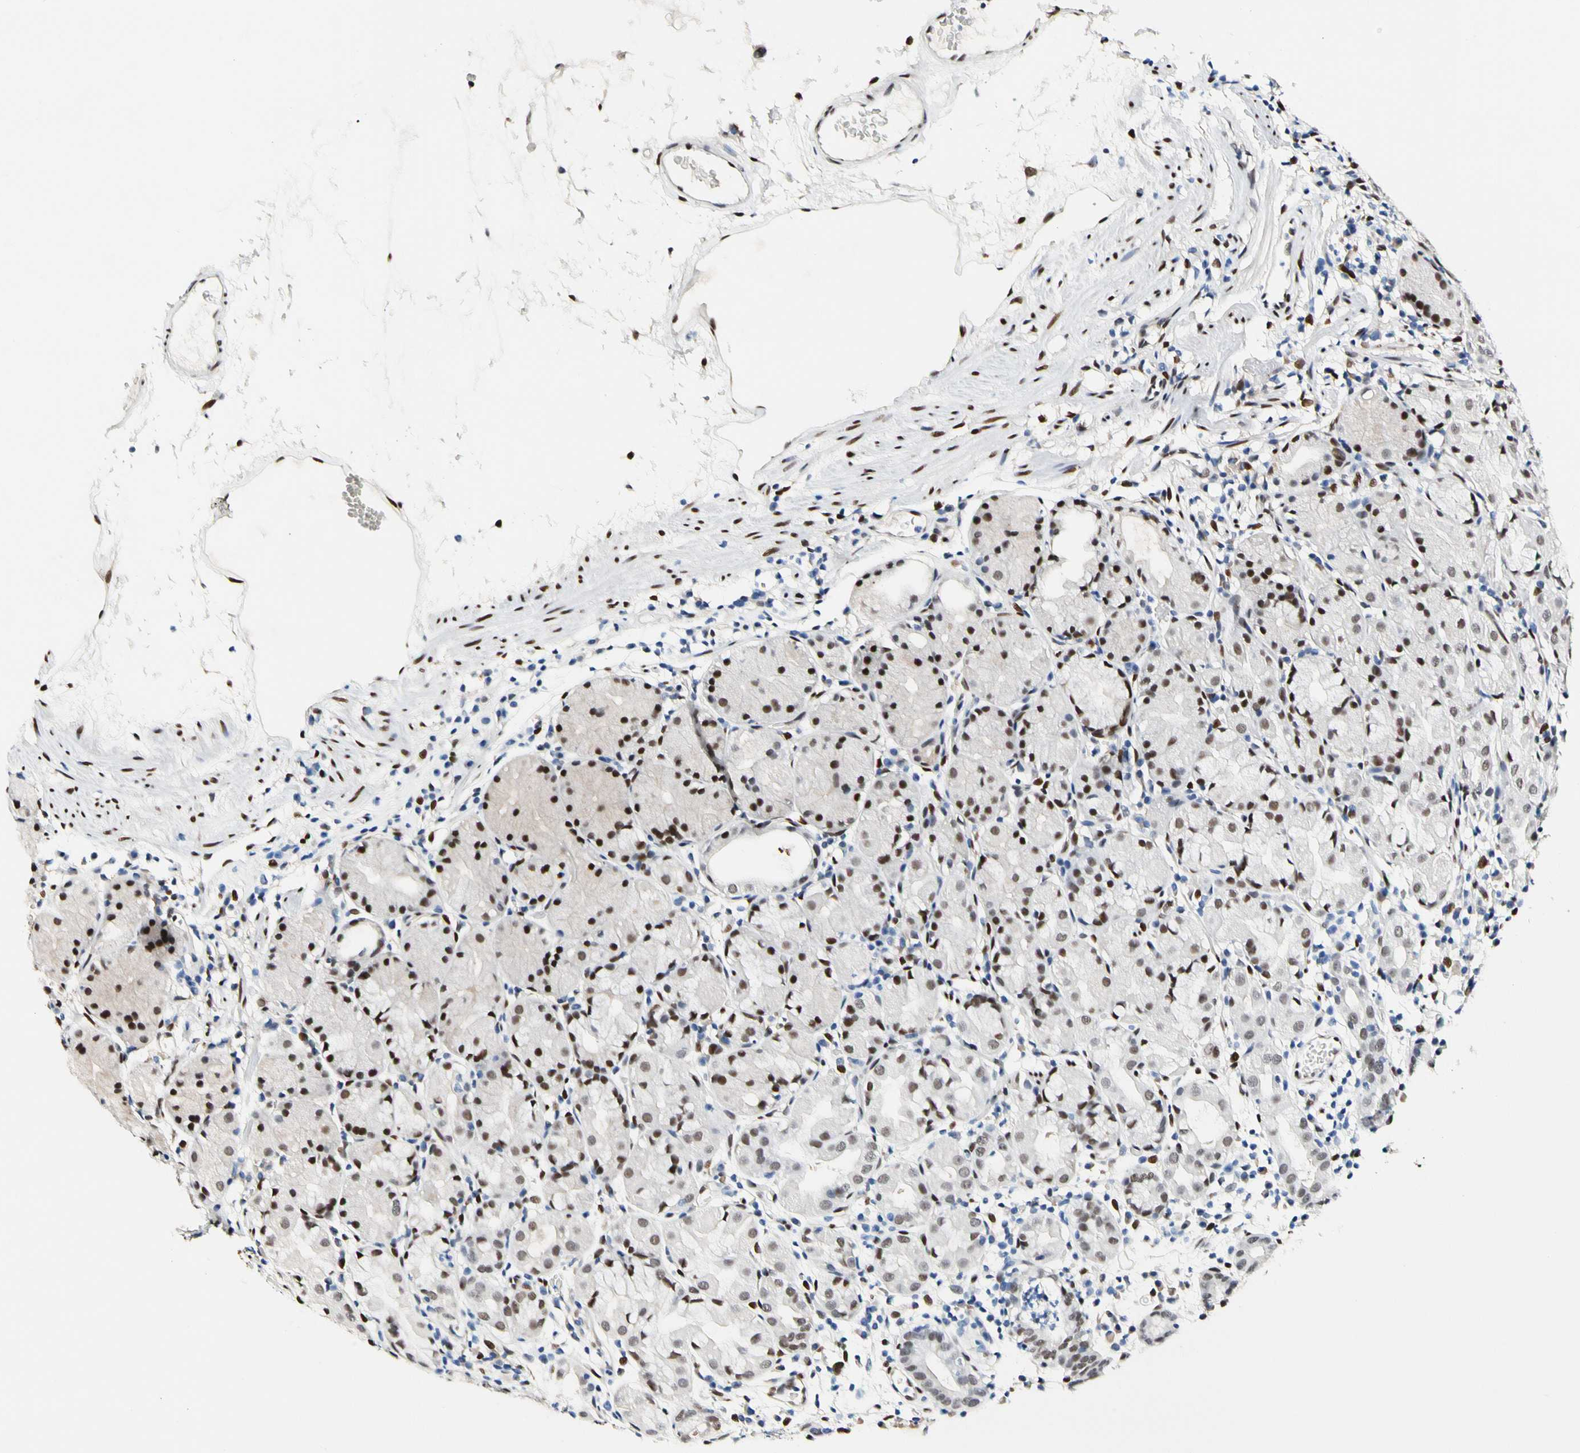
{"staining": {"intensity": "moderate", "quantity": "25%-75%", "location": "nuclear"}, "tissue": "stomach", "cell_type": "Glandular cells", "image_type": "normal", "snomed": [{"axis": "morphology", "description": "Normal tissue, NOS"}, {"axis": "topography", "description": "Stomach"}, {"axis": "topography", "description": "Stomach, lower"}], "caption": "The image shows immunohistochemical staining of unremarkable stomach. There is moderate nuclear positivity is appreciated in approximately 25%-75% of glandular cells. The protein is stained brown, and the nuclei are stained in blue (DAB IHC with brightfield microscopy, high magnification).", "gene": "NFIA", "patient": {"sex": "female", "age": 75}}